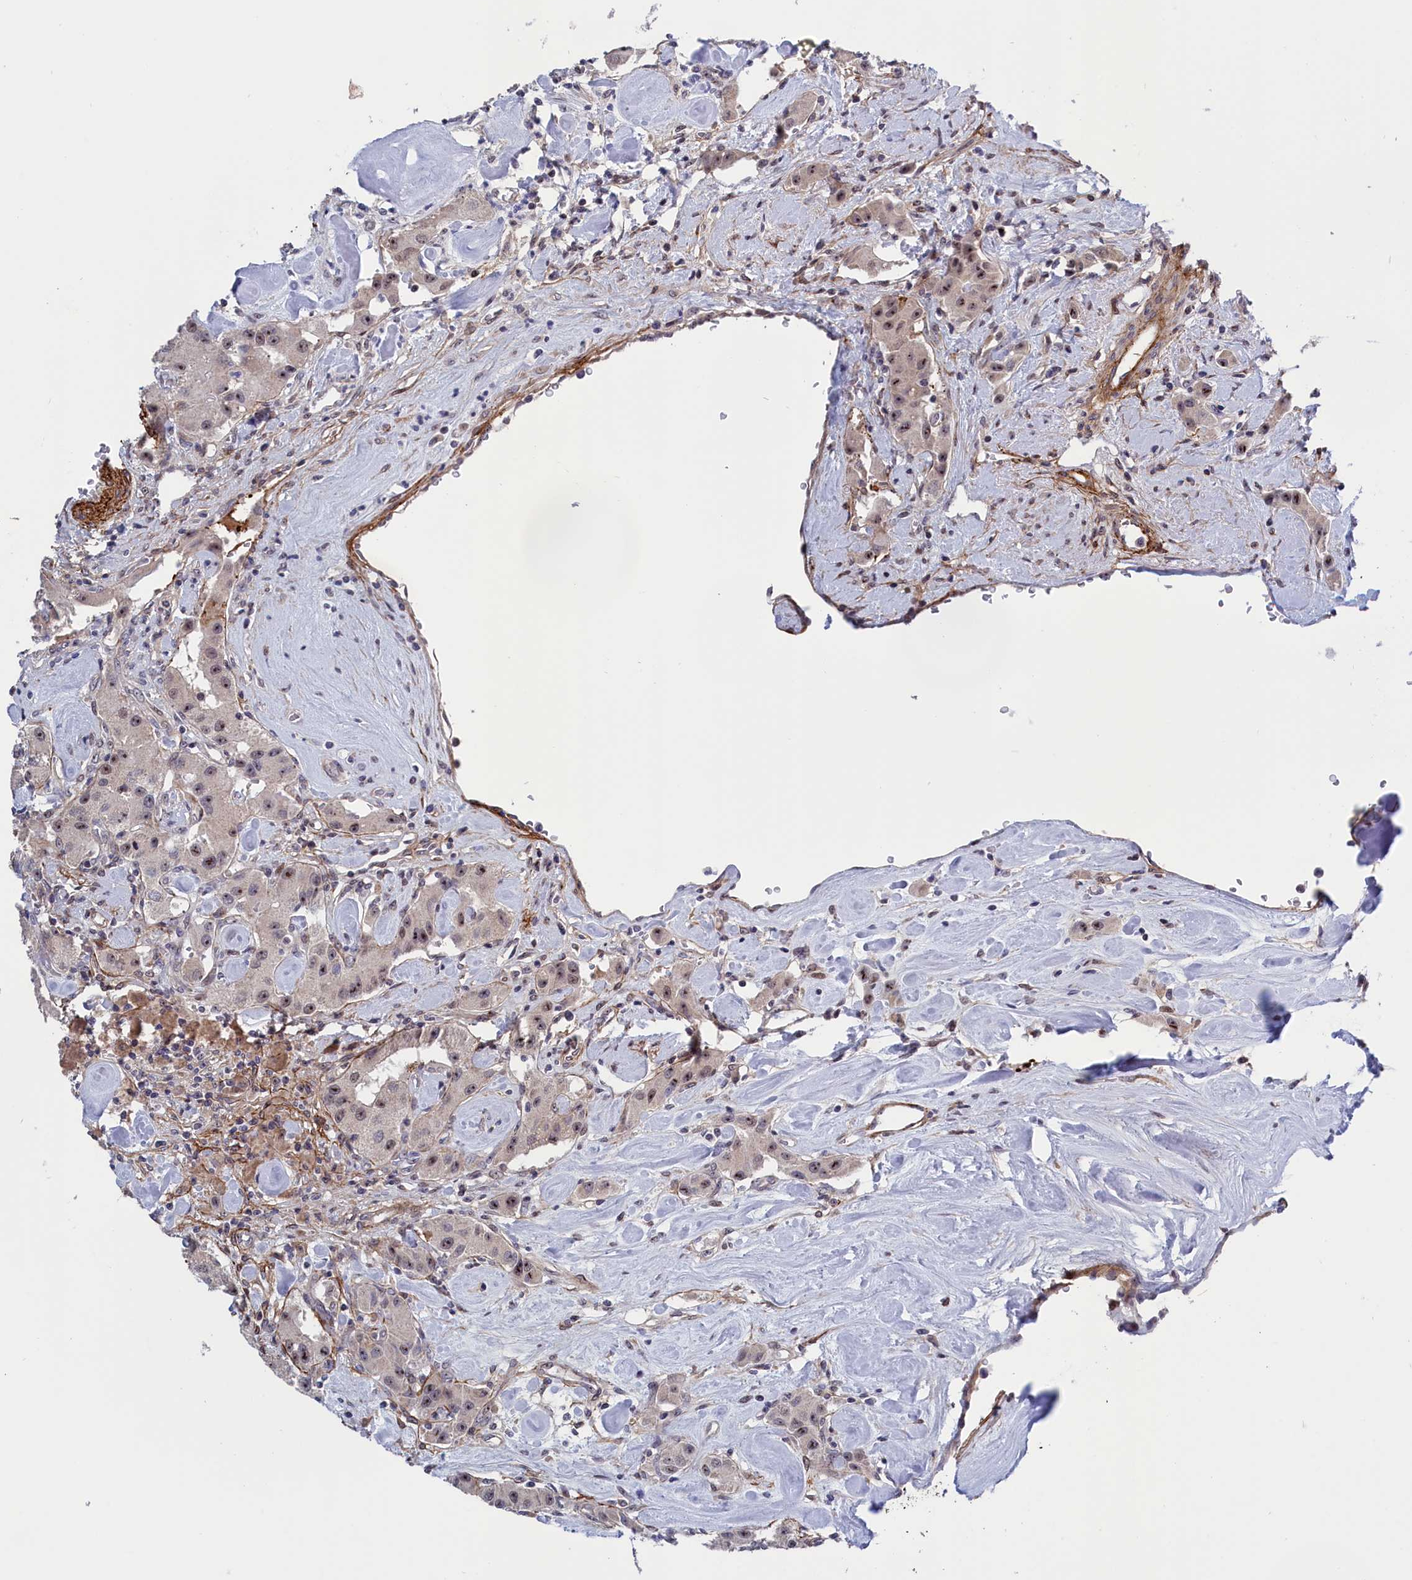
{"staining": {"intensity": "moderate", "quantity": "25%-75%", "location": "nuclear"}, "tissue": "carcinoid", "cell_type": "Tumor cells", "image_type": "cancer", "snomed": [{"axis": "morphology", "description": "Carcinoid, malignant, NOS"}, {"axis": "topography", "description": "Pancreas"}], "caption": "Protein expression analysis of human malignant carcinoid reveals moderate nuclear positivity in approximately 25%-75% of tumor cells.", "gene": "PPAN", "patient": {"sex": "male", "age": 41}}